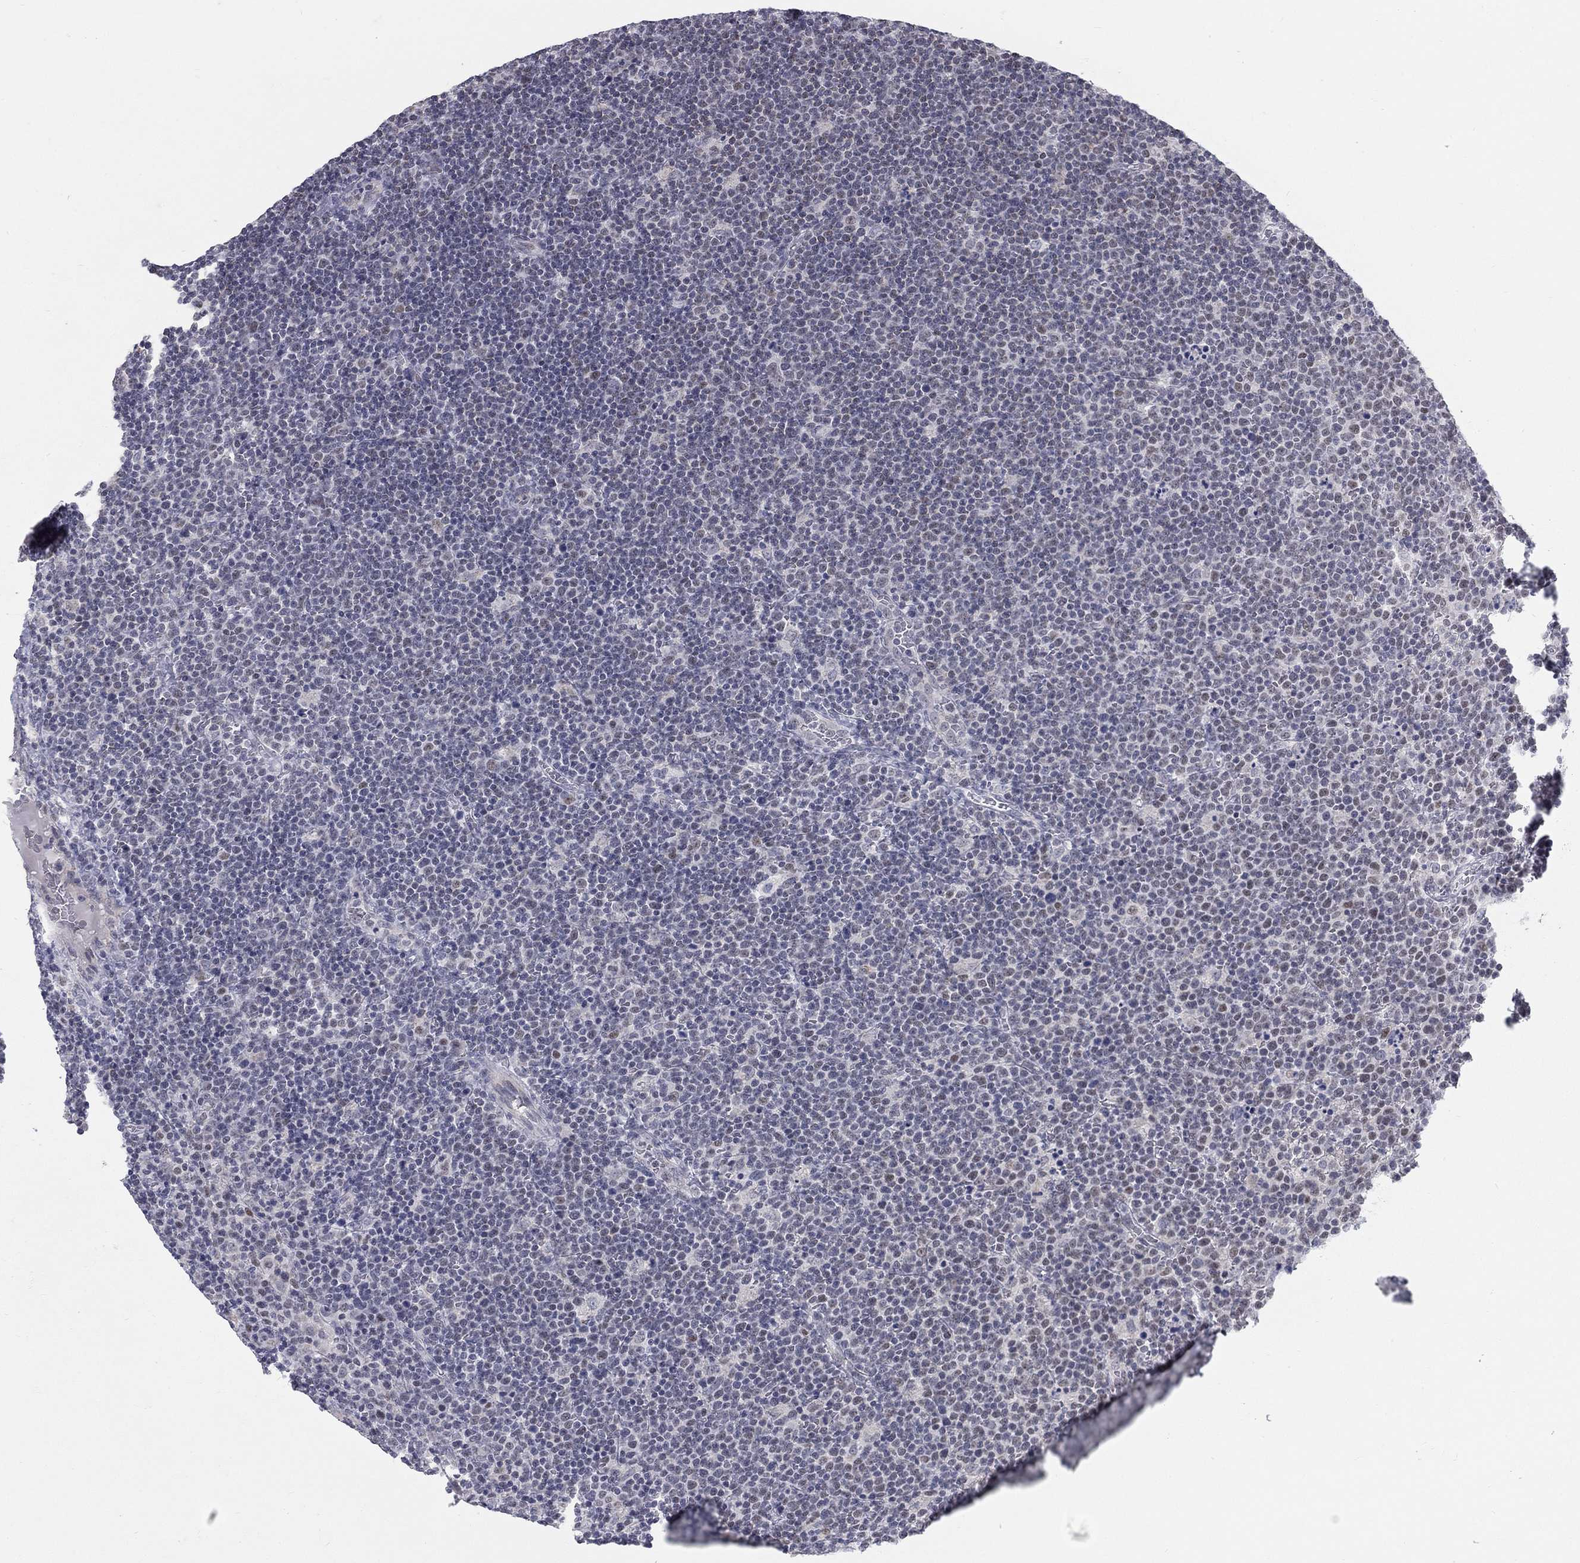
{"staining": {"intensity": "negative", "quantity": "none", "location": "none"}, "tissue": "lymphoma", "cell_type": "Tumor cells", "image_type": "cancer", "snomed": [{"axis": "morphology", "description": "Malignant lymphoma, non-Hodgkin's type, High grade"}, {"axis": "topography", "description": "Lymph node"}], "caption": "Tumor cells show no significant positivity in malignant lymphoma, non-Hodgkin's type (high-grade).", "gene": "GCFC2", "patient": {"sex": "male", "age": 61}}